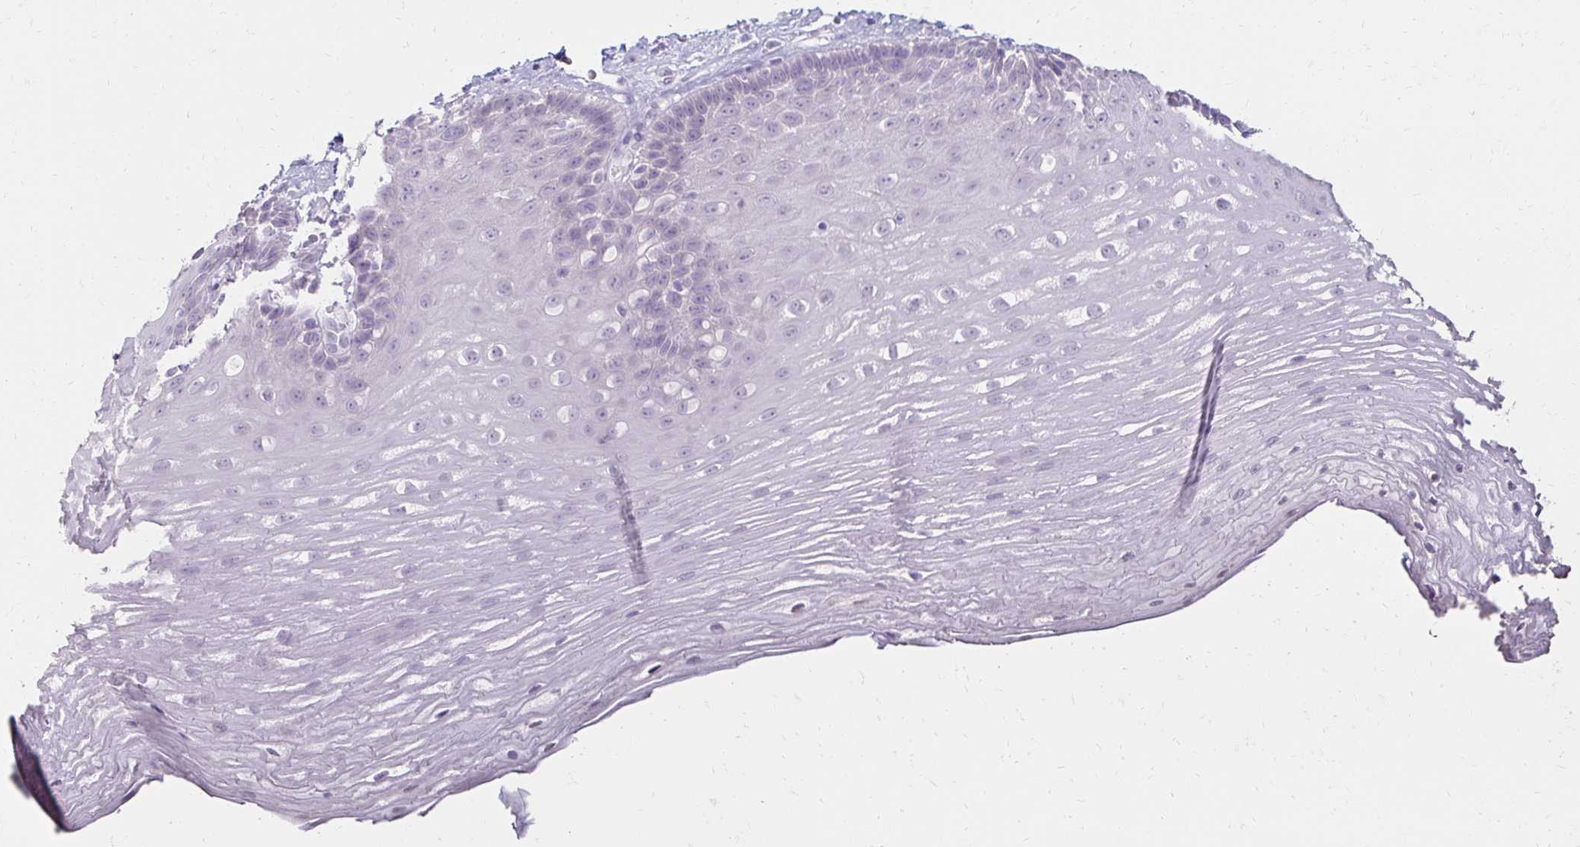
{"staining": {"intensity": "negative", "quantity": "none", "location": "none"}, "tissue": "esophagus", "cell_type": "Squamous epithelial cells", "image_type": "normal", "snomed": [{"axis": "morphology", "description": "Normal tissue, NOS"}, {"axis": "topography", "description": "Esophagus"}], "caption": "Squamous epithelial cells show no significant expression in unremarkable esophagus. The staining was performed using DAB to visualize the protein expression in brown, while the nuclei were stained in blue with hematoxylin (Magnification: 20x).", "gene": "TOMM34", "patient": {"sex": "male", "age": 62}}